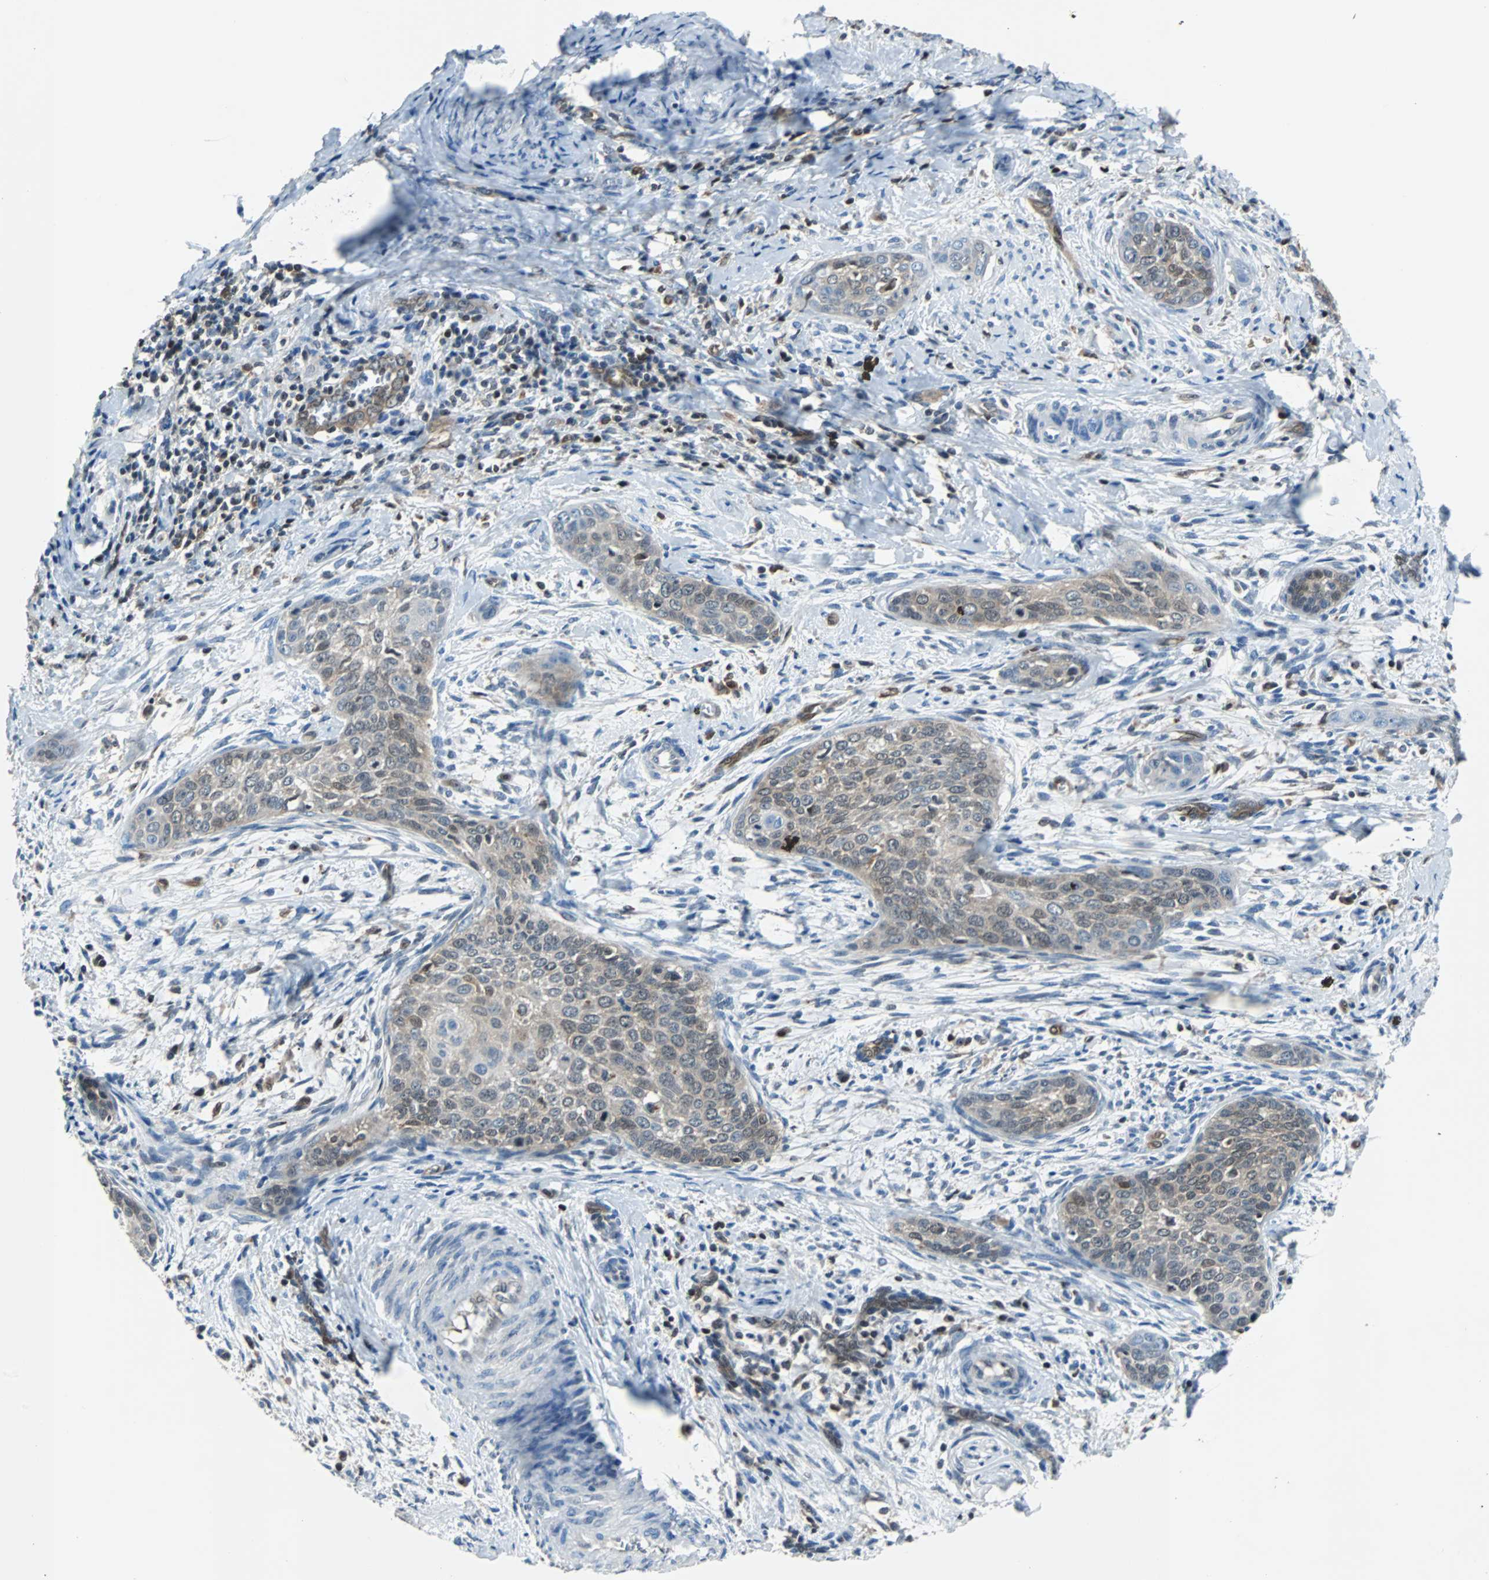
{"staining": {"intensity": "weak", "quantity": ">75%", "location": "cytoplasmic/membranous,nuclear"}, "tissue": "cervical cancer", "cell_type": "Tumor cells", "image_type": "cancer", "snomed": [{"axis": "morphology", "description": "Squamous cell carcinoma, NOS"}, {"axis": "topography", "description": "Cervix"}], "caption": "This photomicrograph shows cervical squamous cell carcinoma stained with immunohistochemistry (IHC) to label a protein in brown. The cytoplasmic/membranous and nuclear of tumor cells show weak positivity for the protein. Nuclei are counter-stained blue.", "gene": "MAP2K6", "patient": {"sex": "female", "age": 33}}